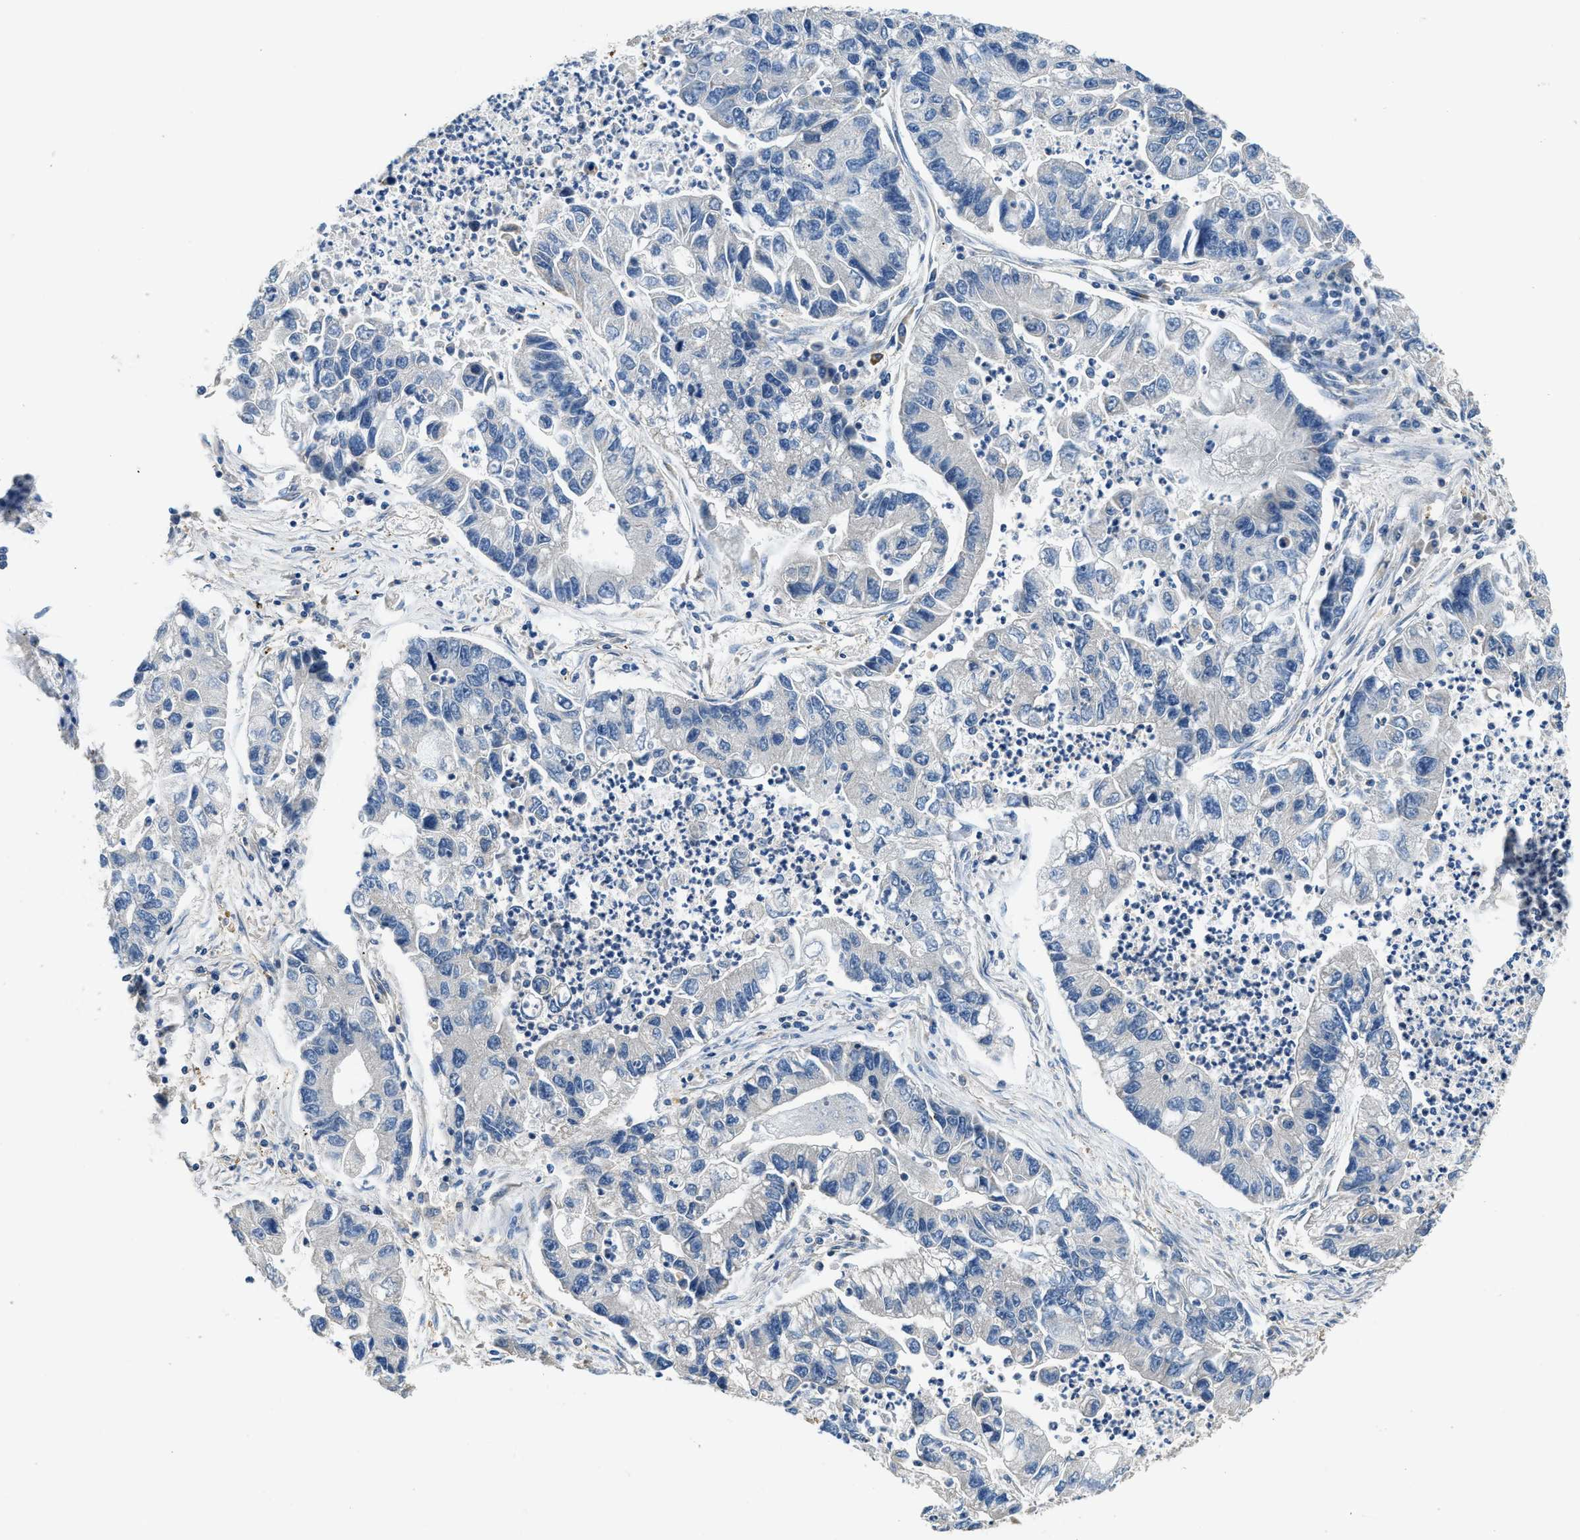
{"staining": {"intensity": "negative", "quantity": "none", "location": "none"}, "tissue": "lung cancer", "cell_type": "Tumor cells", "image_type": "cancer", "snomed": [{"axis": "morphology", "description": "Adenocarcinoma, NOS"}, {"axis": "topography", "description": "Lung"}], "caption": "Immunohistochemical staining of human lung cancer demonstrates no significant staining in tumor cells.", "gene": "SSH2", "patient": {"sex": "female", "age": 51}}